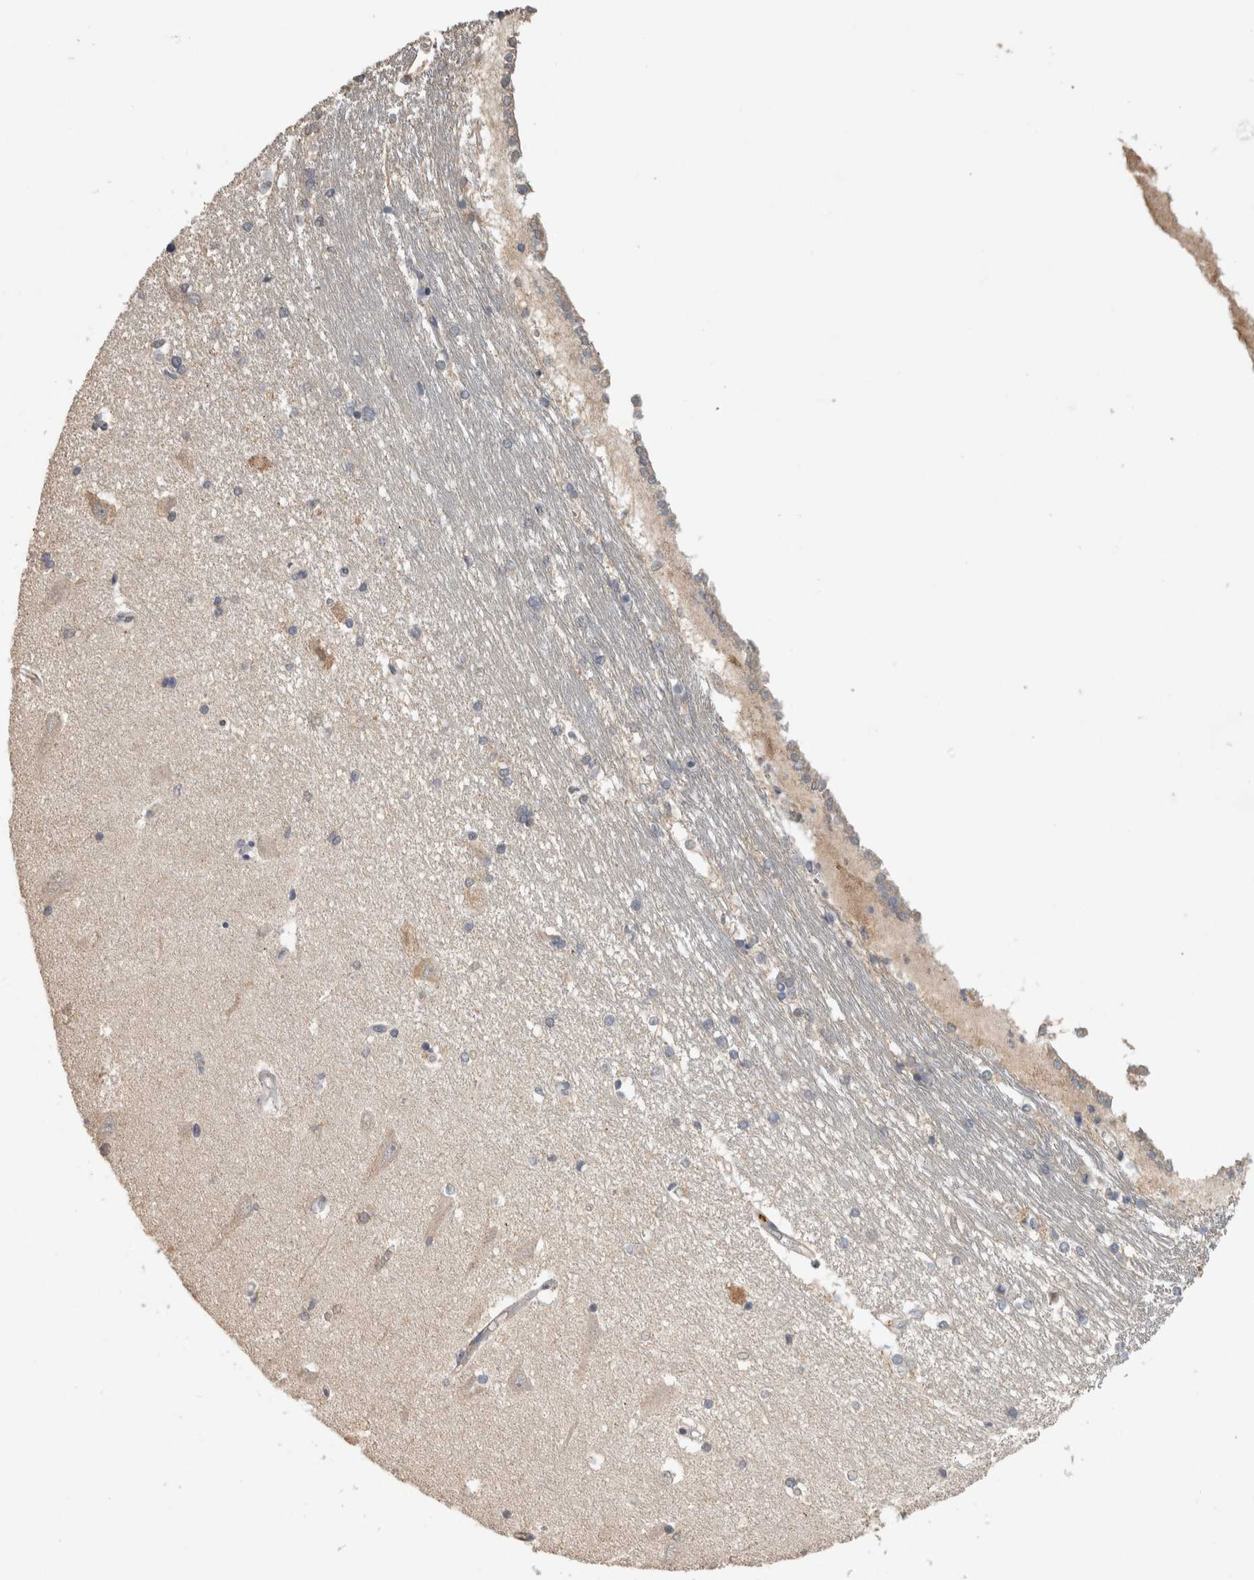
{"staining": {"intensity": "negative", "quantity": "none", "location": "none"}, "tissue": "hippocampus", "cell_type": "Glial cells", "image_type": "normal", "snomed": [{"axis": "morphology", "description": "Normal tissue, NOS"}, {"axis": "topography", "description": "Hippocampus"}], "caption": "Photomicrograph shows no significant protein staining in glial cells of benign hippocampus. (DAB immunohistochemistry (IHC) with hematoxylin counter stain).", "gene": "EIF3H", "patient": {"sex": "male", "age": 45}}